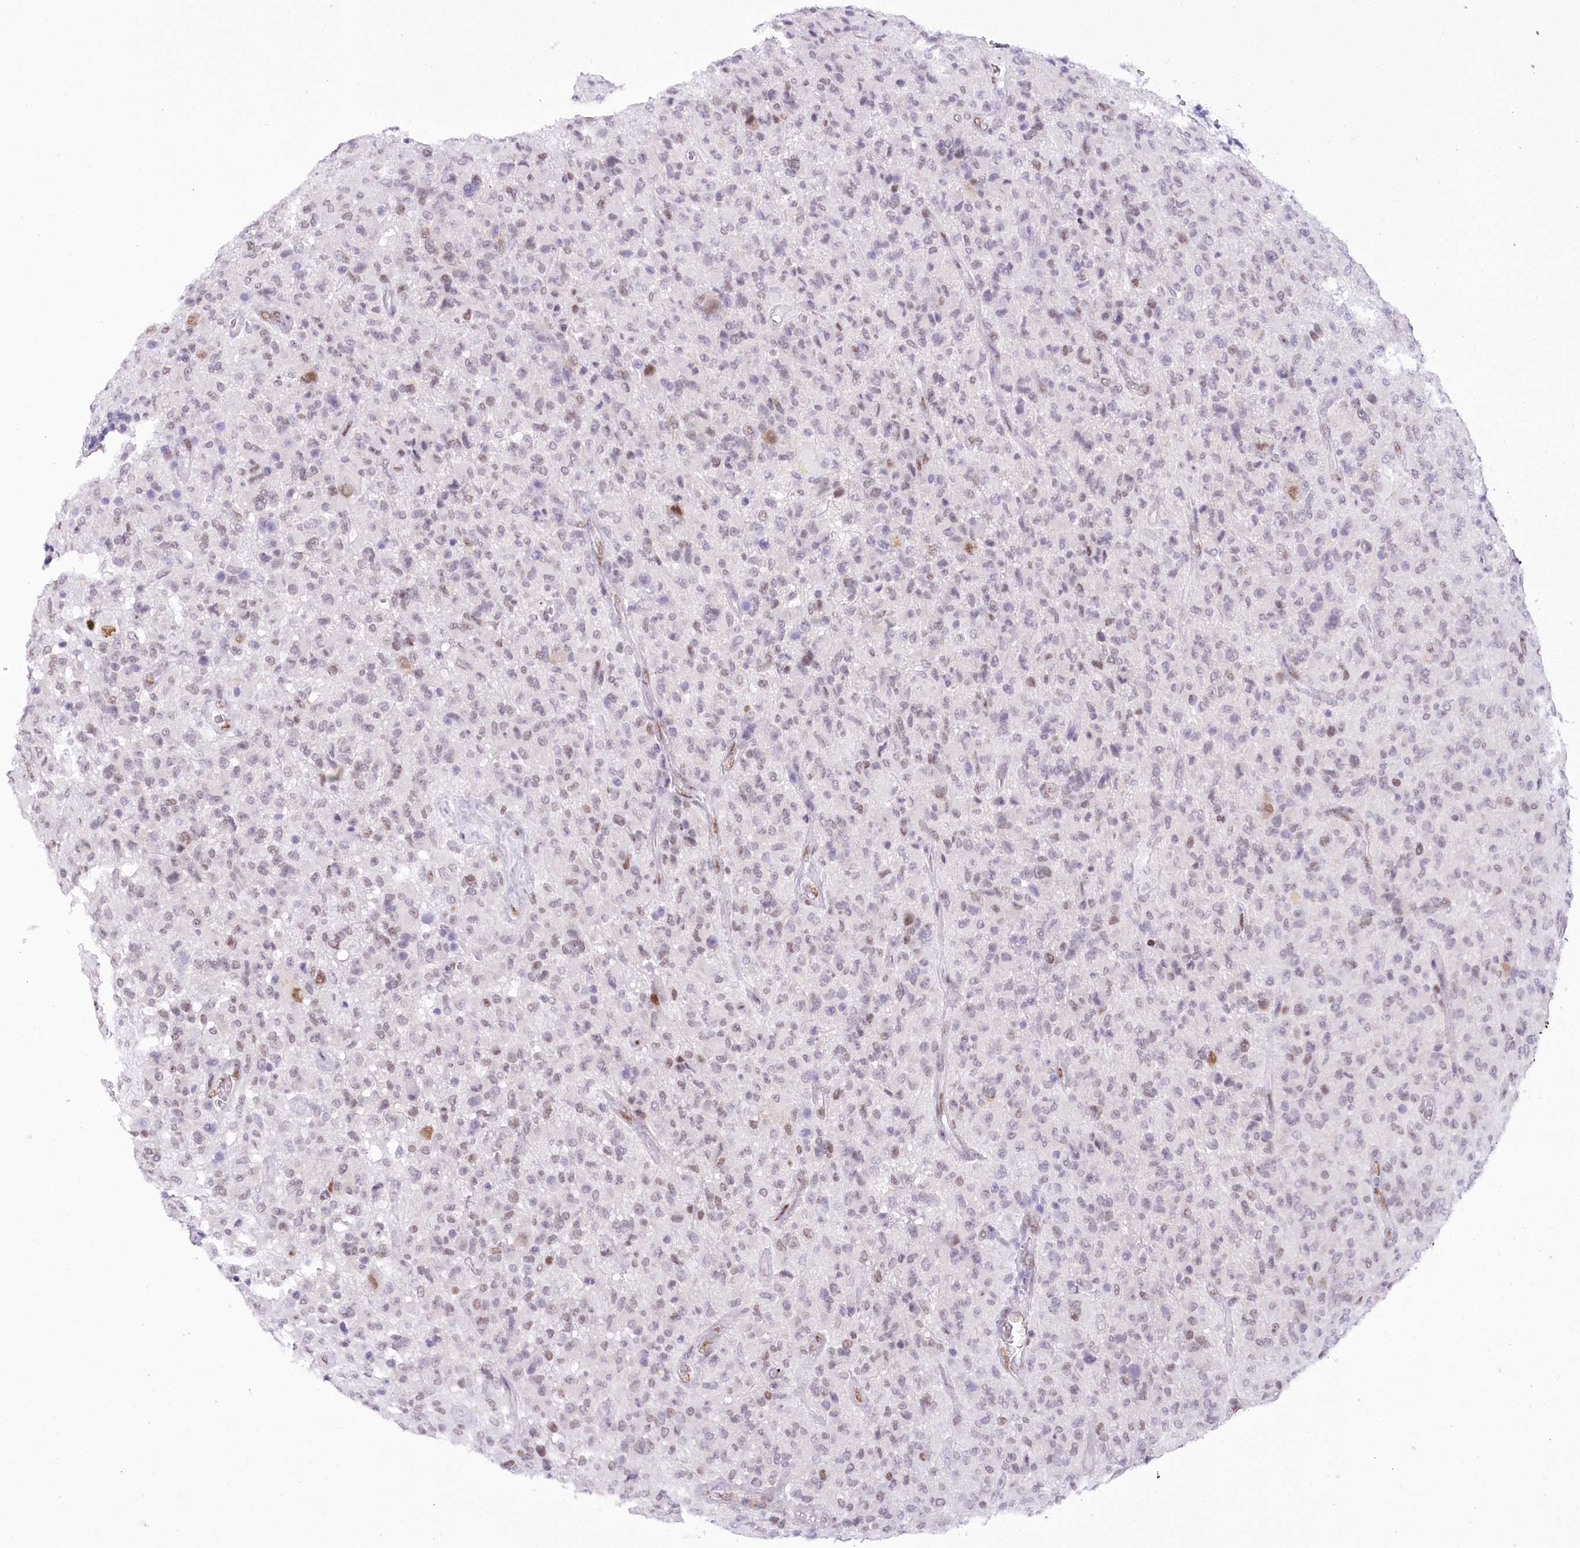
{"staining": {"intensity": "negative", "quantity": "none", "location": "none"}, "tissue": "glioma", "cell_type": "Tumor cells", "image_type": "cancer", "snomed": [{"axis": "morphology", "description": "Glioma, malignant, High grade"}, {"axis": "topography", "description": "Brain"}], "caption": "Immunohistochemistry of glioma shows no expression in tumor cells. The staining was performed using DAB (3,3'-diaminobenzidine) to visualize the protein expression in brown, while the nuclei were stained in blue with hematoxylin (Magnification: 20x).", "gene": "HNRNPA0", "patient": {"sex": "female", "age": 57}}